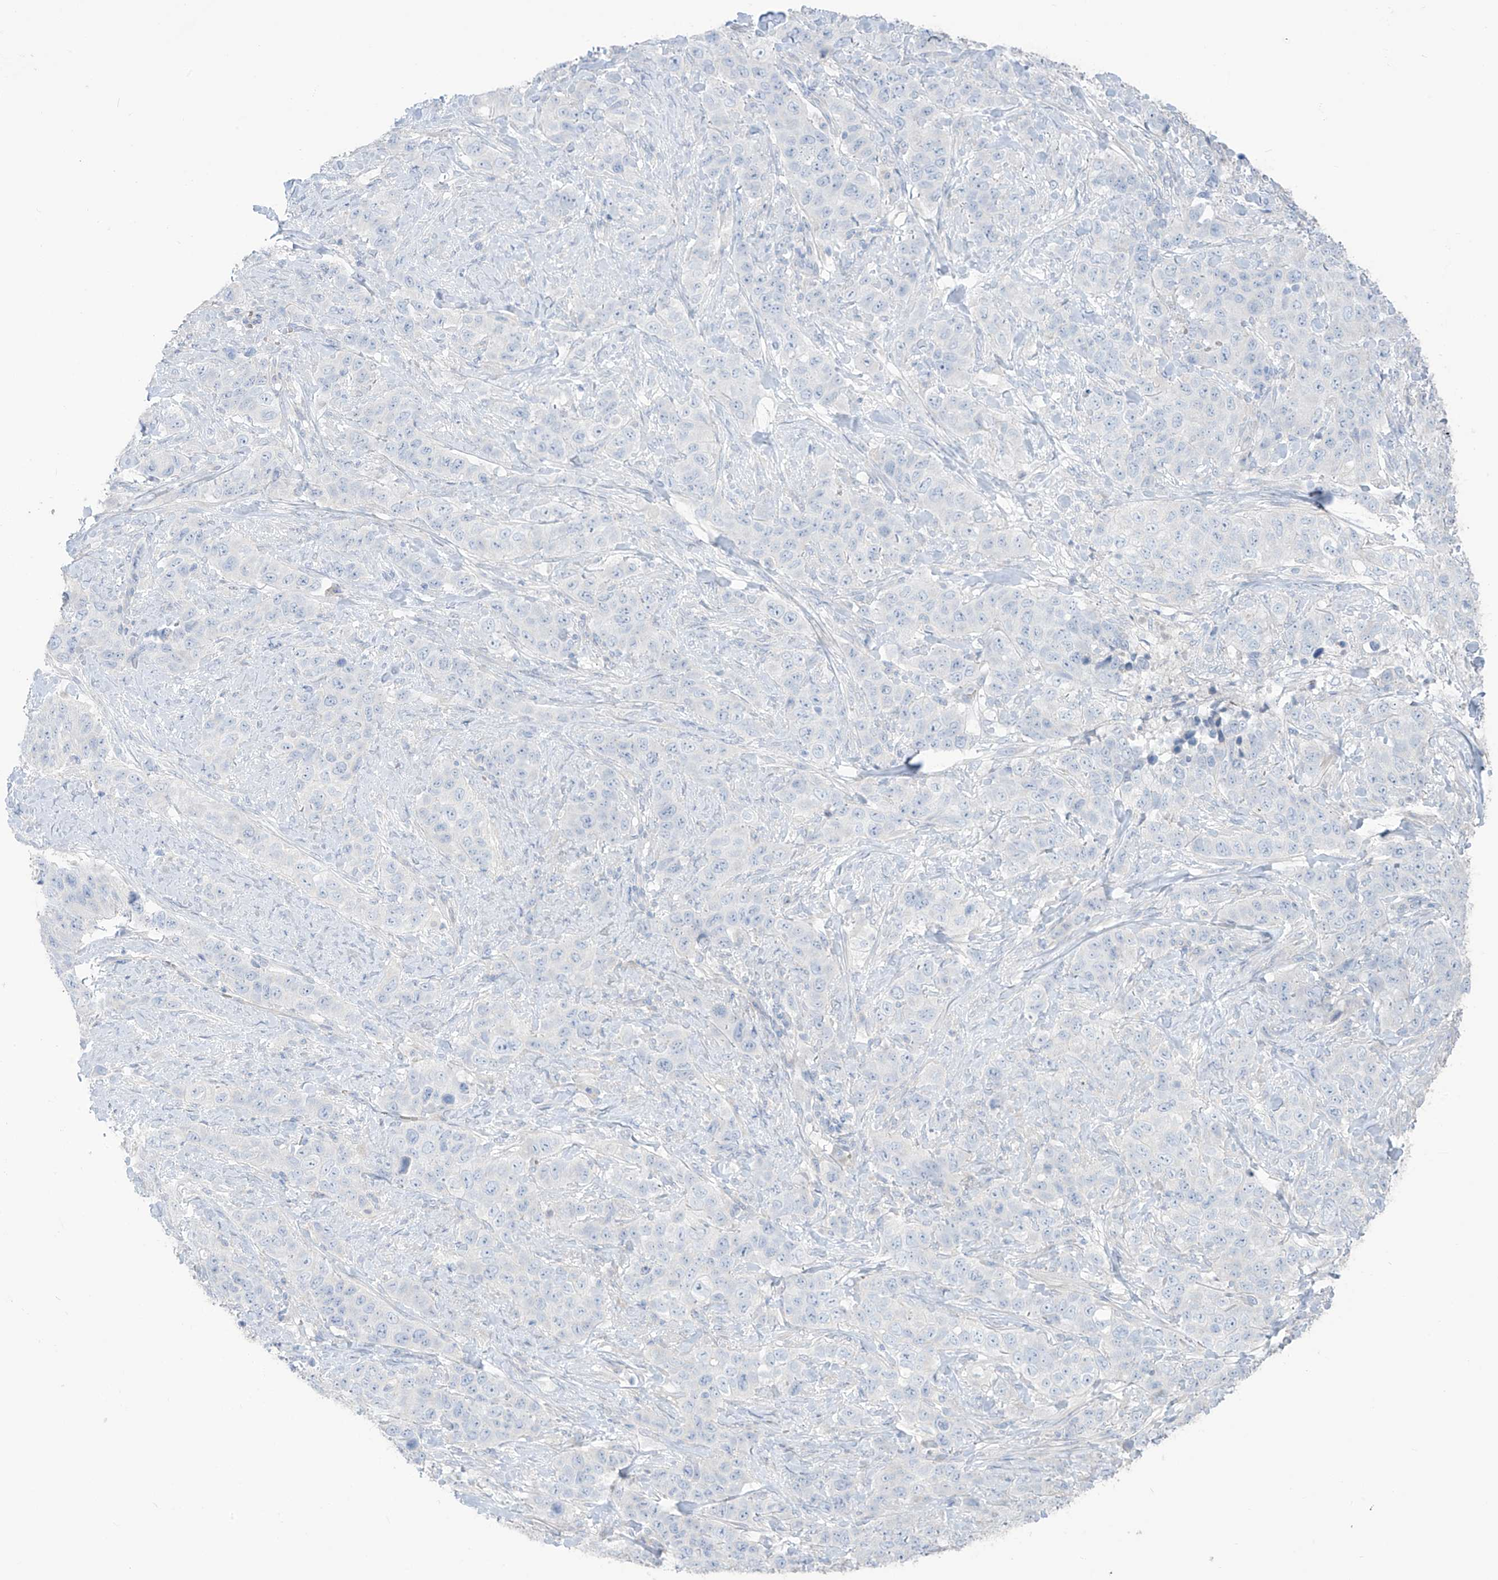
{"staining": {"intensity": "negative", "quantity": "none", "location": "none"}, "tissue": "stomach cancer", "cell_type": "Tumor cells", "image_type": "cancer", "snomed": [{"axis": "morphology", "description": "Adenocarcinoma, NOS"}, {"axis": "topography", "description": "Stomach"}], "caption": "Immunohistochemistry of human adenocarcinoma (stomach) shows no positivity in tumor cells.", "gene": "ASPRV1", "patient": {"sex": "male", "age": 48}}